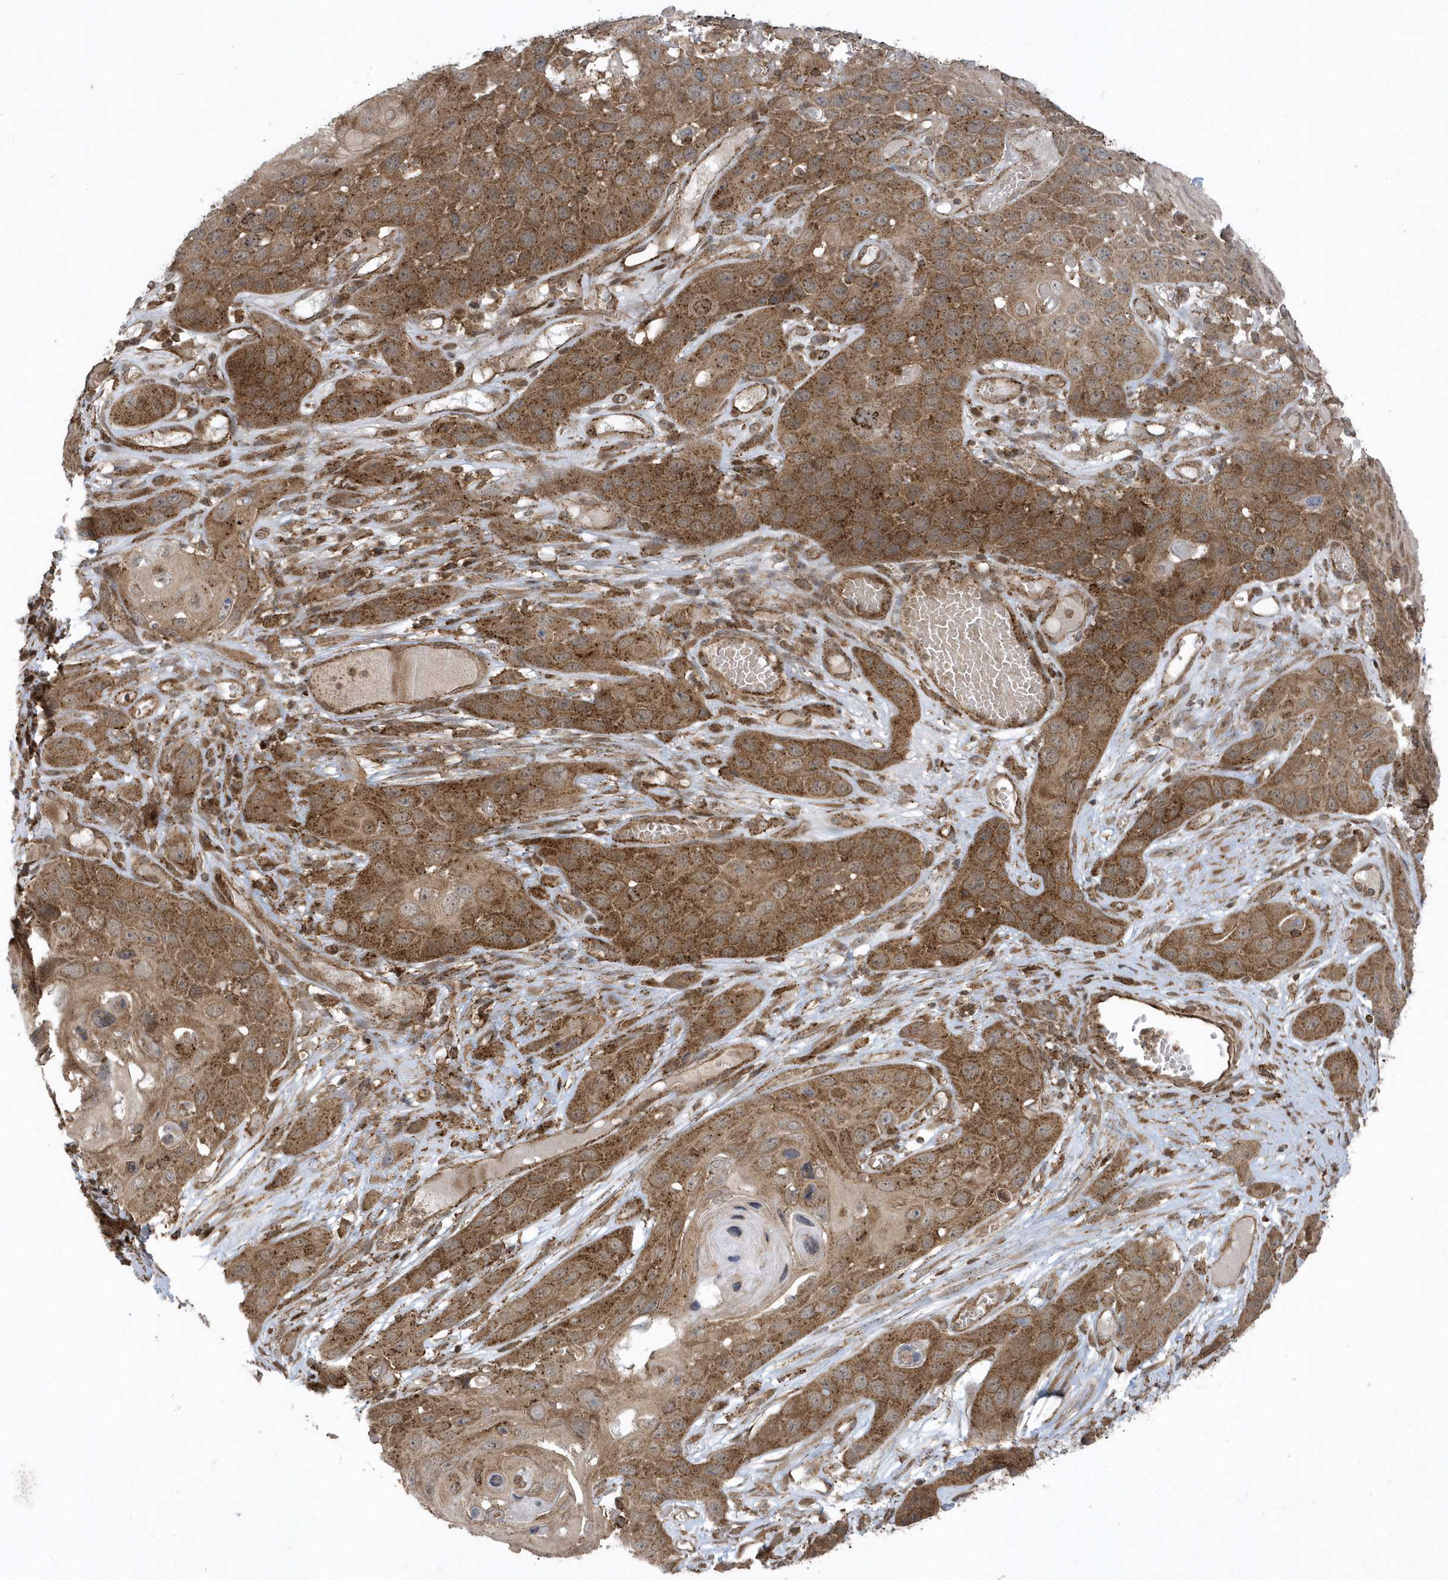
{"staining": {"intensity": "moderate", "quantity": ">75%", "location": "cytoplasmic/membranous"}, "tissue": "skin cancer", "cell_type": "Tumor cells", "image_type": "cancer", "snomed": [{"axis": "morphology", "description": "Squamous cell carcinoma, NOS"}, {"axis": "topography", "description": "Skin"}], "caption": "This micrograph reveals skin cancer stained with immunohistochemistry (IHC) to label a protein in brown. The cytoplasmic/membranous of tumor cells show moderate positivity for the protein. Nuclei are counter-stained blue.", "gene": "STAMBP", "patient": {"sex": "male", "age": 55}}